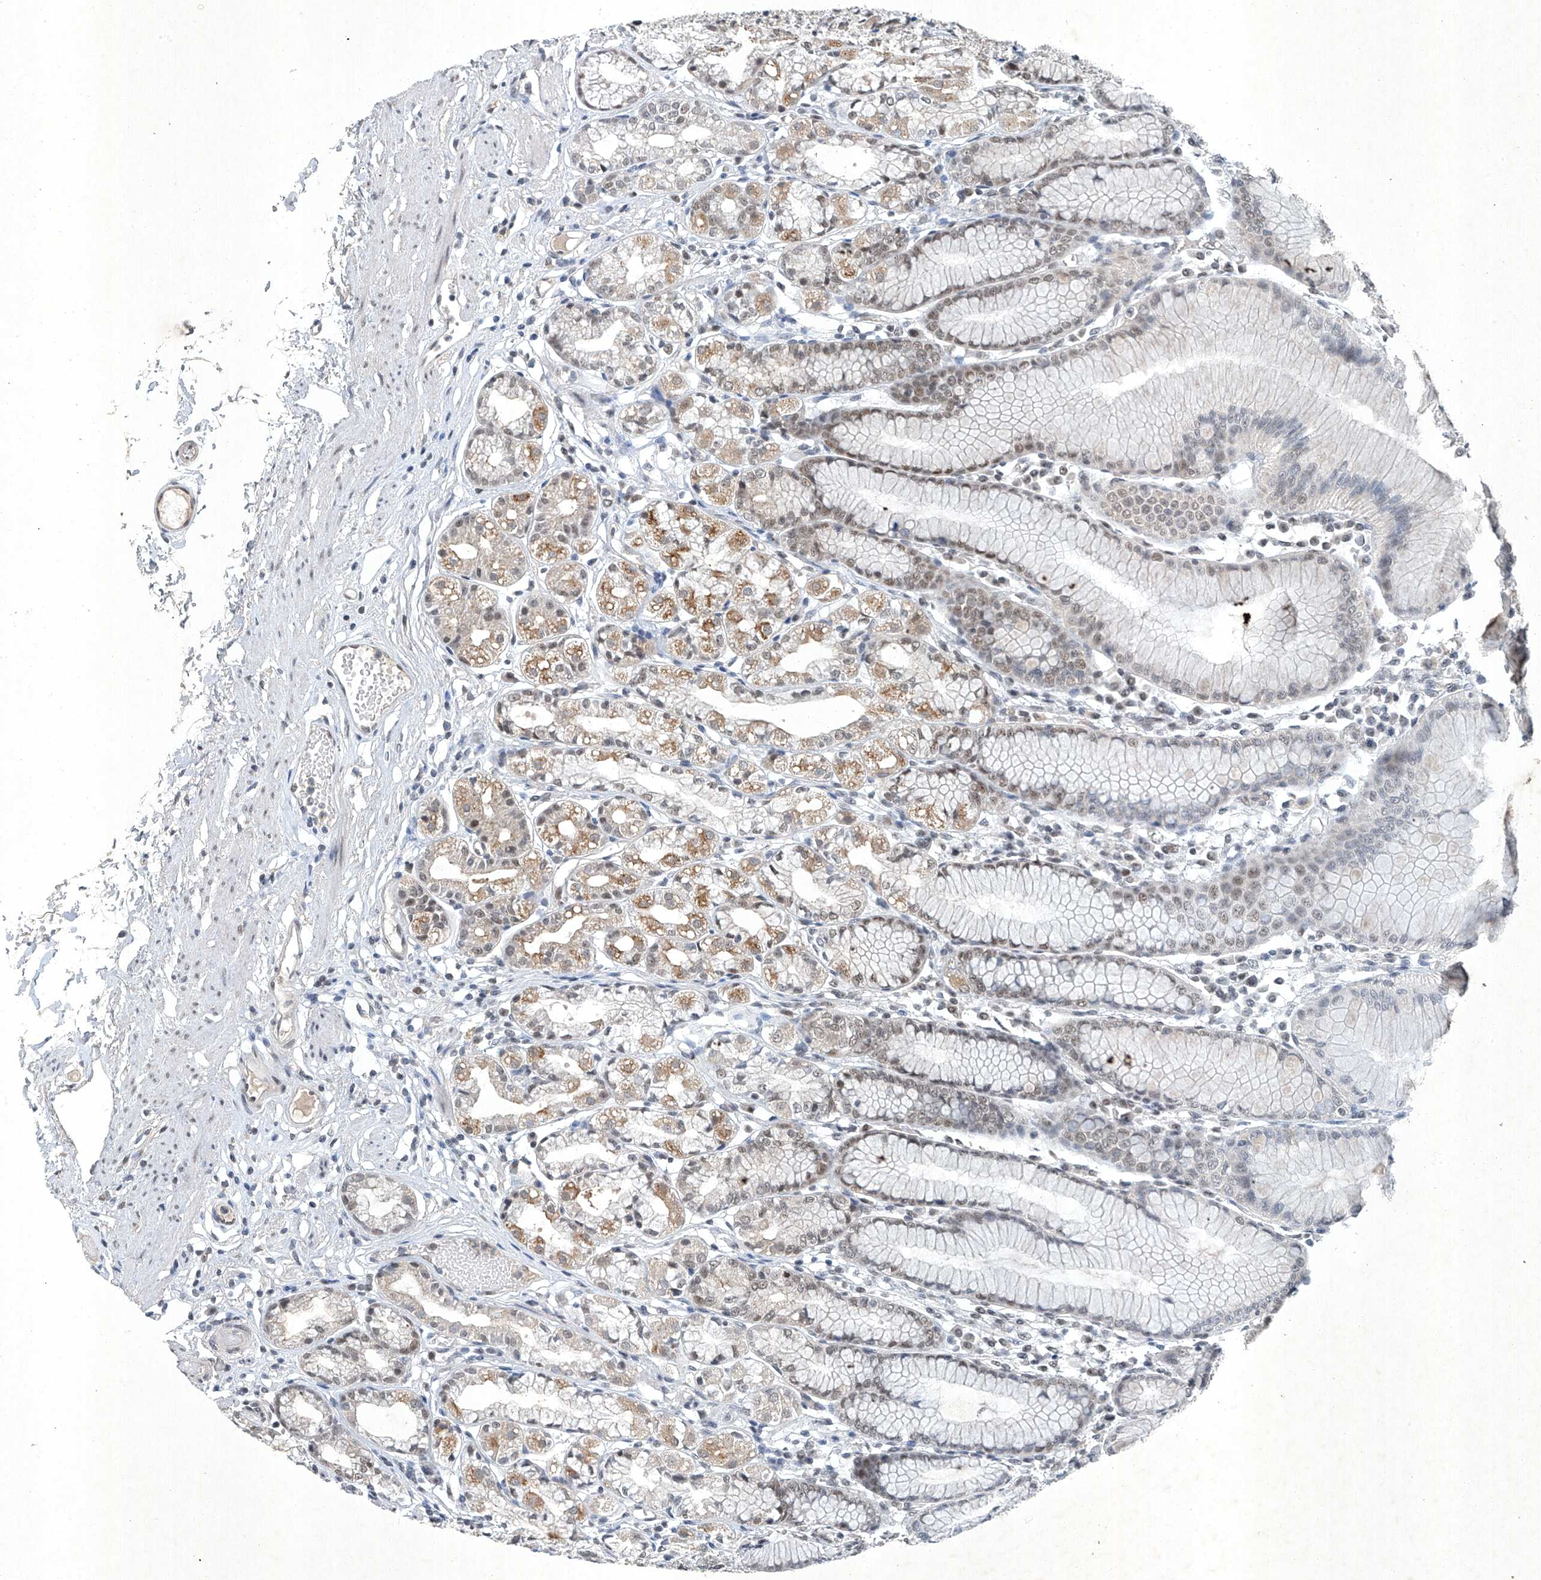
{"staining": {"intensity": "moderate", "quantity": "<25%", "location": "cytoplasmic/membranous"}, "tissue": "stomach", "cell_type": "Glandular cells", "image_type": "normal", "snomed": [{"axis": "morphology", "description": "Normal tissue, NOS"}, {"axis": "topography", "description": "Stomach"}], "caption": "IHC (DAB) staining of benign human stomach reveals moderate cytoplasmic/membranous protein staining in approximately <25% of glandular cells. (IHC, brightfield microscopy, high magnification).", "gene": "TAF8", "patient": {"sex": "female", "age": 57}}